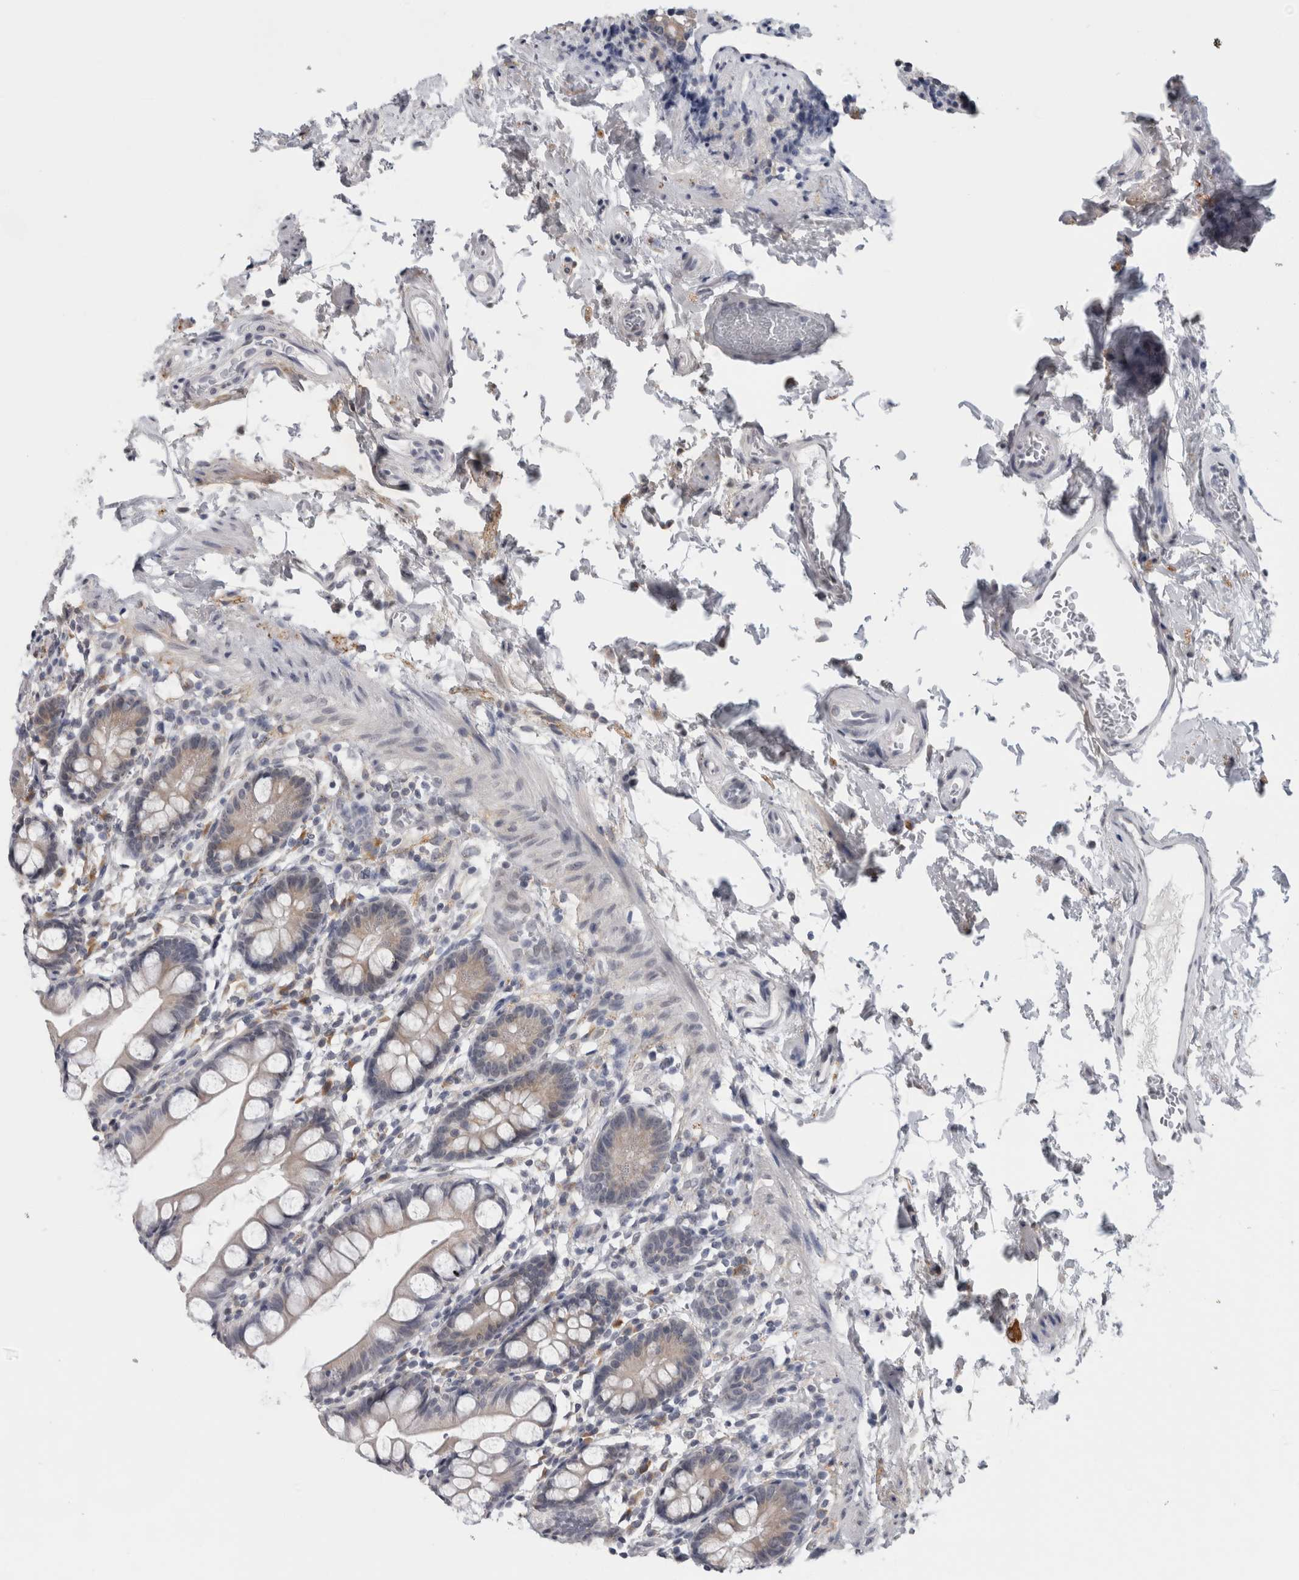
{"staining": {"intensity": "negative", "quantity": "none", "location": "none"}, "tissue": "small intestine", "cell_type": "Glandular cells", "image_type": "normal", "snomed": [{"axis": "morphology", "description": "Normal tissue, NOS"}, {"axis": "topography", "description": "Small intestine"}], "caption": "A high-resolution image shows immunohistochemistry (IHC) staining of unremarkable small intestine, which displays no significant staining in glandular cells.", "gene": "TMEM242", "patient": {"sex": "female", "age": 84}}